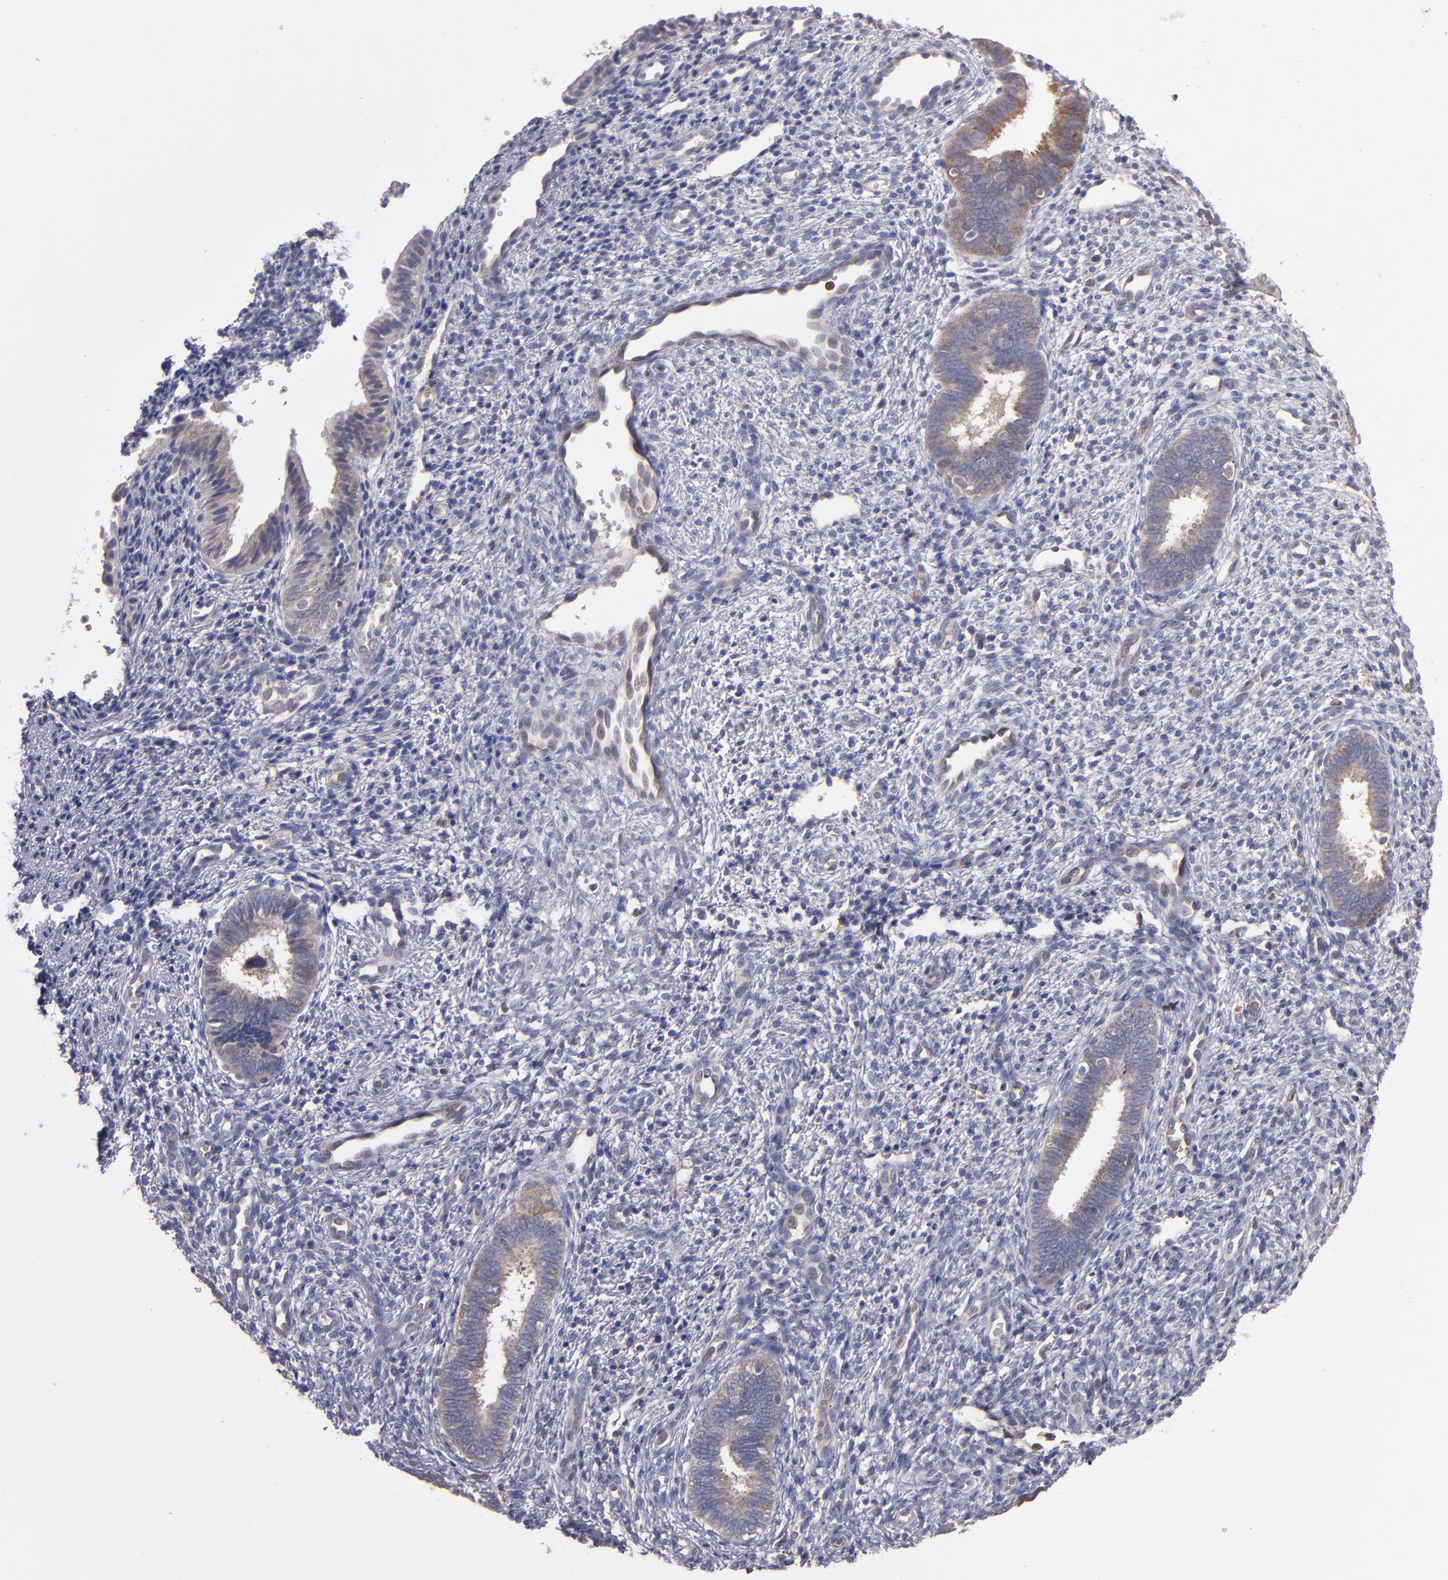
{"staining": {"intensity": "moderate", "quantity": "<25%", "location": "cytoplasmic/membranous"}, "tissue": "endometrium", "cell_type": "Cells in endometrial stroma", "image_type": "normal", "snomed": [{"axis": "morphology", "description": "Normal tissue, NOS"}, {"axis": "topography", "description": "Endometrium"}], "caption": "The image exhibits immunohistochemical staining of benign endometrium. There is moderate cytoplasmic/membranous positivity is present in approximately <25% of cells in endometrial stroma. (brown staining indicates protein expression, while blue staining denotes nuclei).", "gene": "IFIH1", "patient": {"sex": "female", "age": 27}}